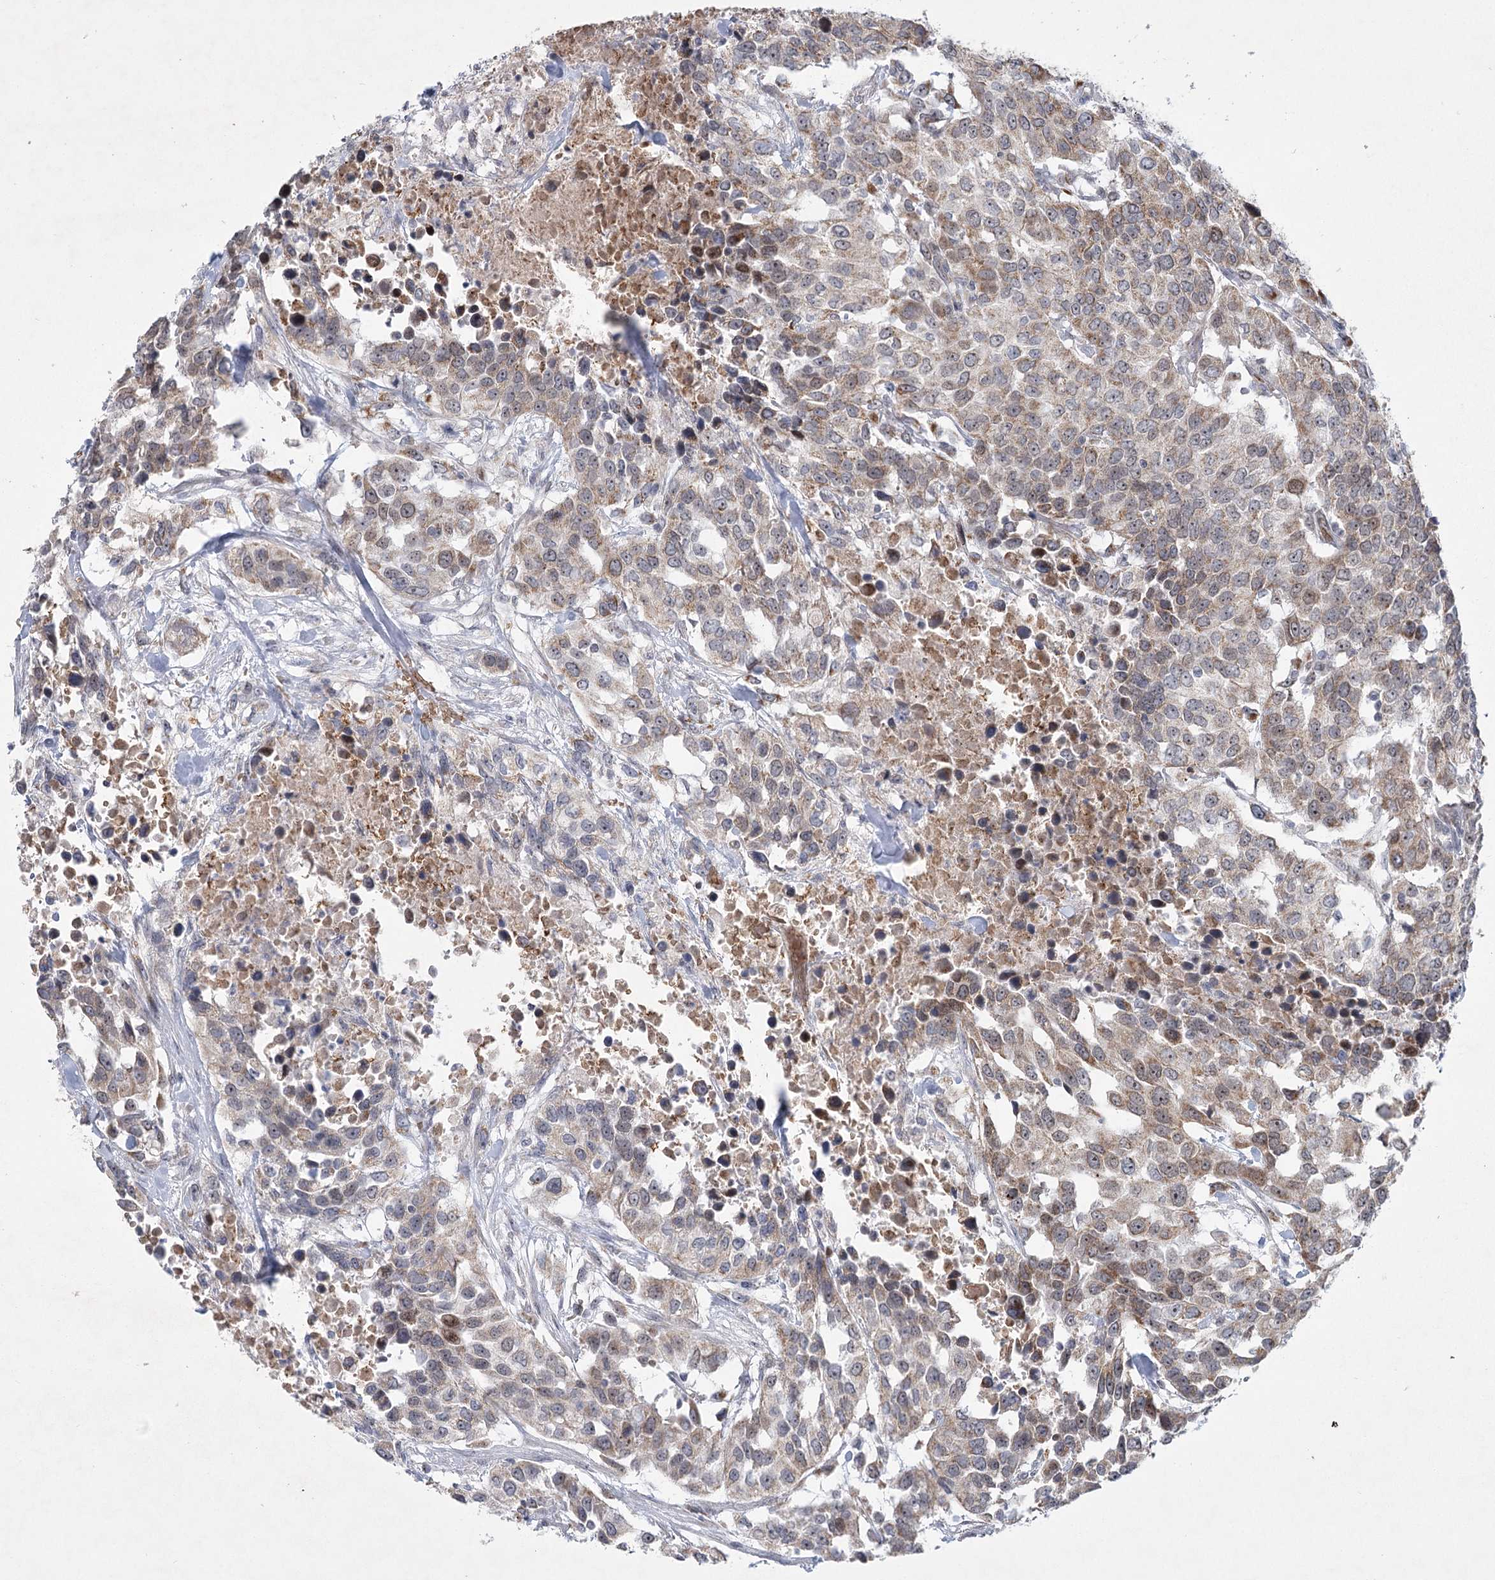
{"staining": {"intensity": "weak", "quantity": "25%-75%", "location": "cytoplasmic/membranous,nuclear"}, "tissue": "urothelial cancer", "cell_type": "Tumor cells", "image_type": "cancer", "snomed": [{"axis": "morphology", "description": "Urothelial carcinoma, High grade"}, {"axis": "topography", "description": "Urinary bladder"}], "caption": "Approximately 25%-75% of tumor cells in high-grade urothelial carcinoma reveal weak cytoplasmic/membranous and nuclear protein staining as visualized by brown immunohistochemical staining.", "gene": "NSMCE4A", "patient": {"sex": "female", "age": 80}}